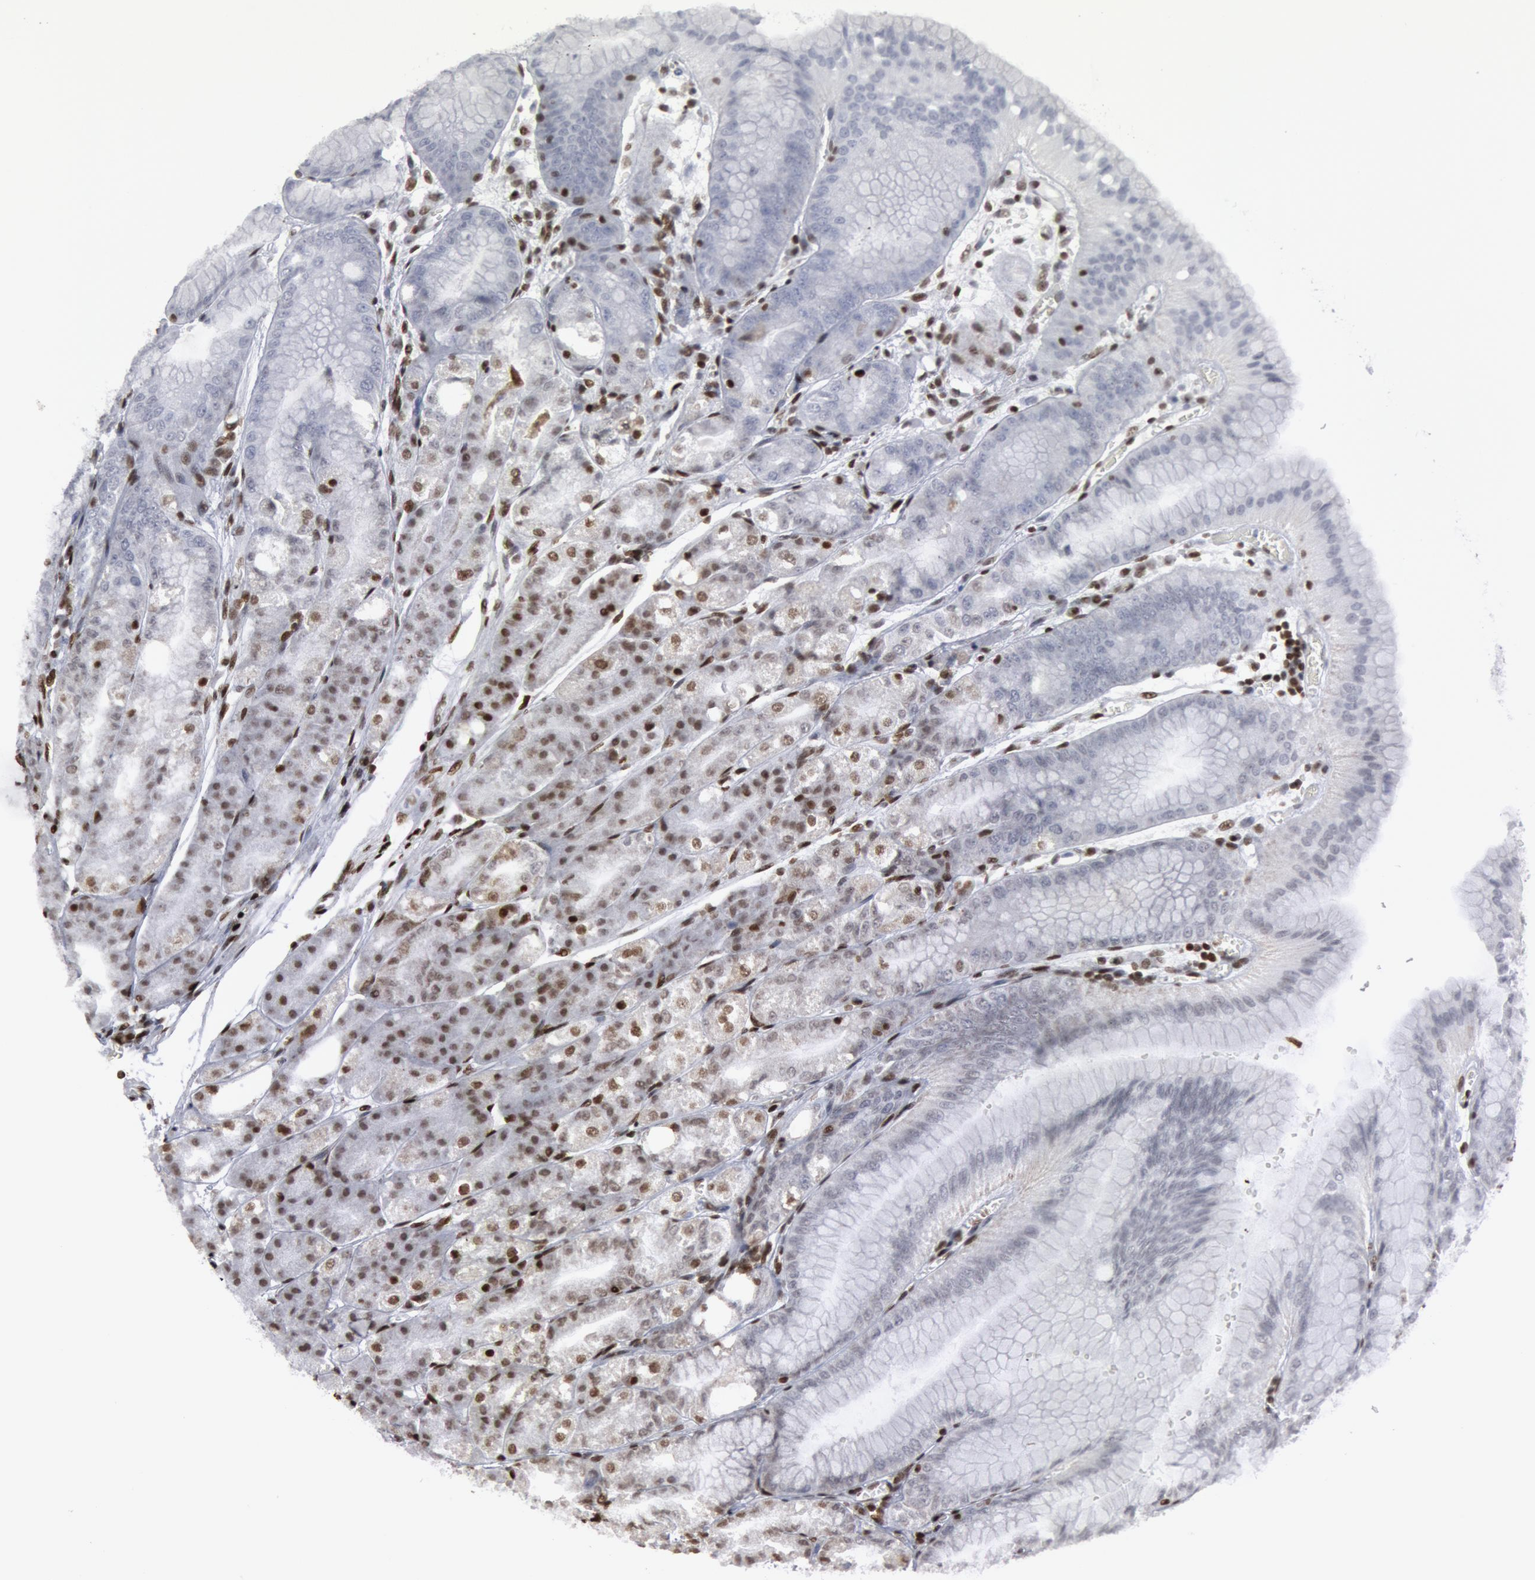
{"staining": {"intensity": "weak", "quantity": "25%-75%", "location": "nuclear"}, "tissue": "stomach", "cell_type": "Glandular cells", "image_type": "normal", "snomed": [{"axis": "morphology", "description": "Normal tissue, NOS"}, {"axis": "topography", "description": "Stomach, lower"}], "caption": "Stomach was stained to show a protein in brown. There is low levels of weak nuclear staining in about 25%-75% of glandular cells. The protein is shown in brown color, while the nuclei are stained blue.", "gene": "MECP2", "patient": {"sex": "male", "age": 71}}